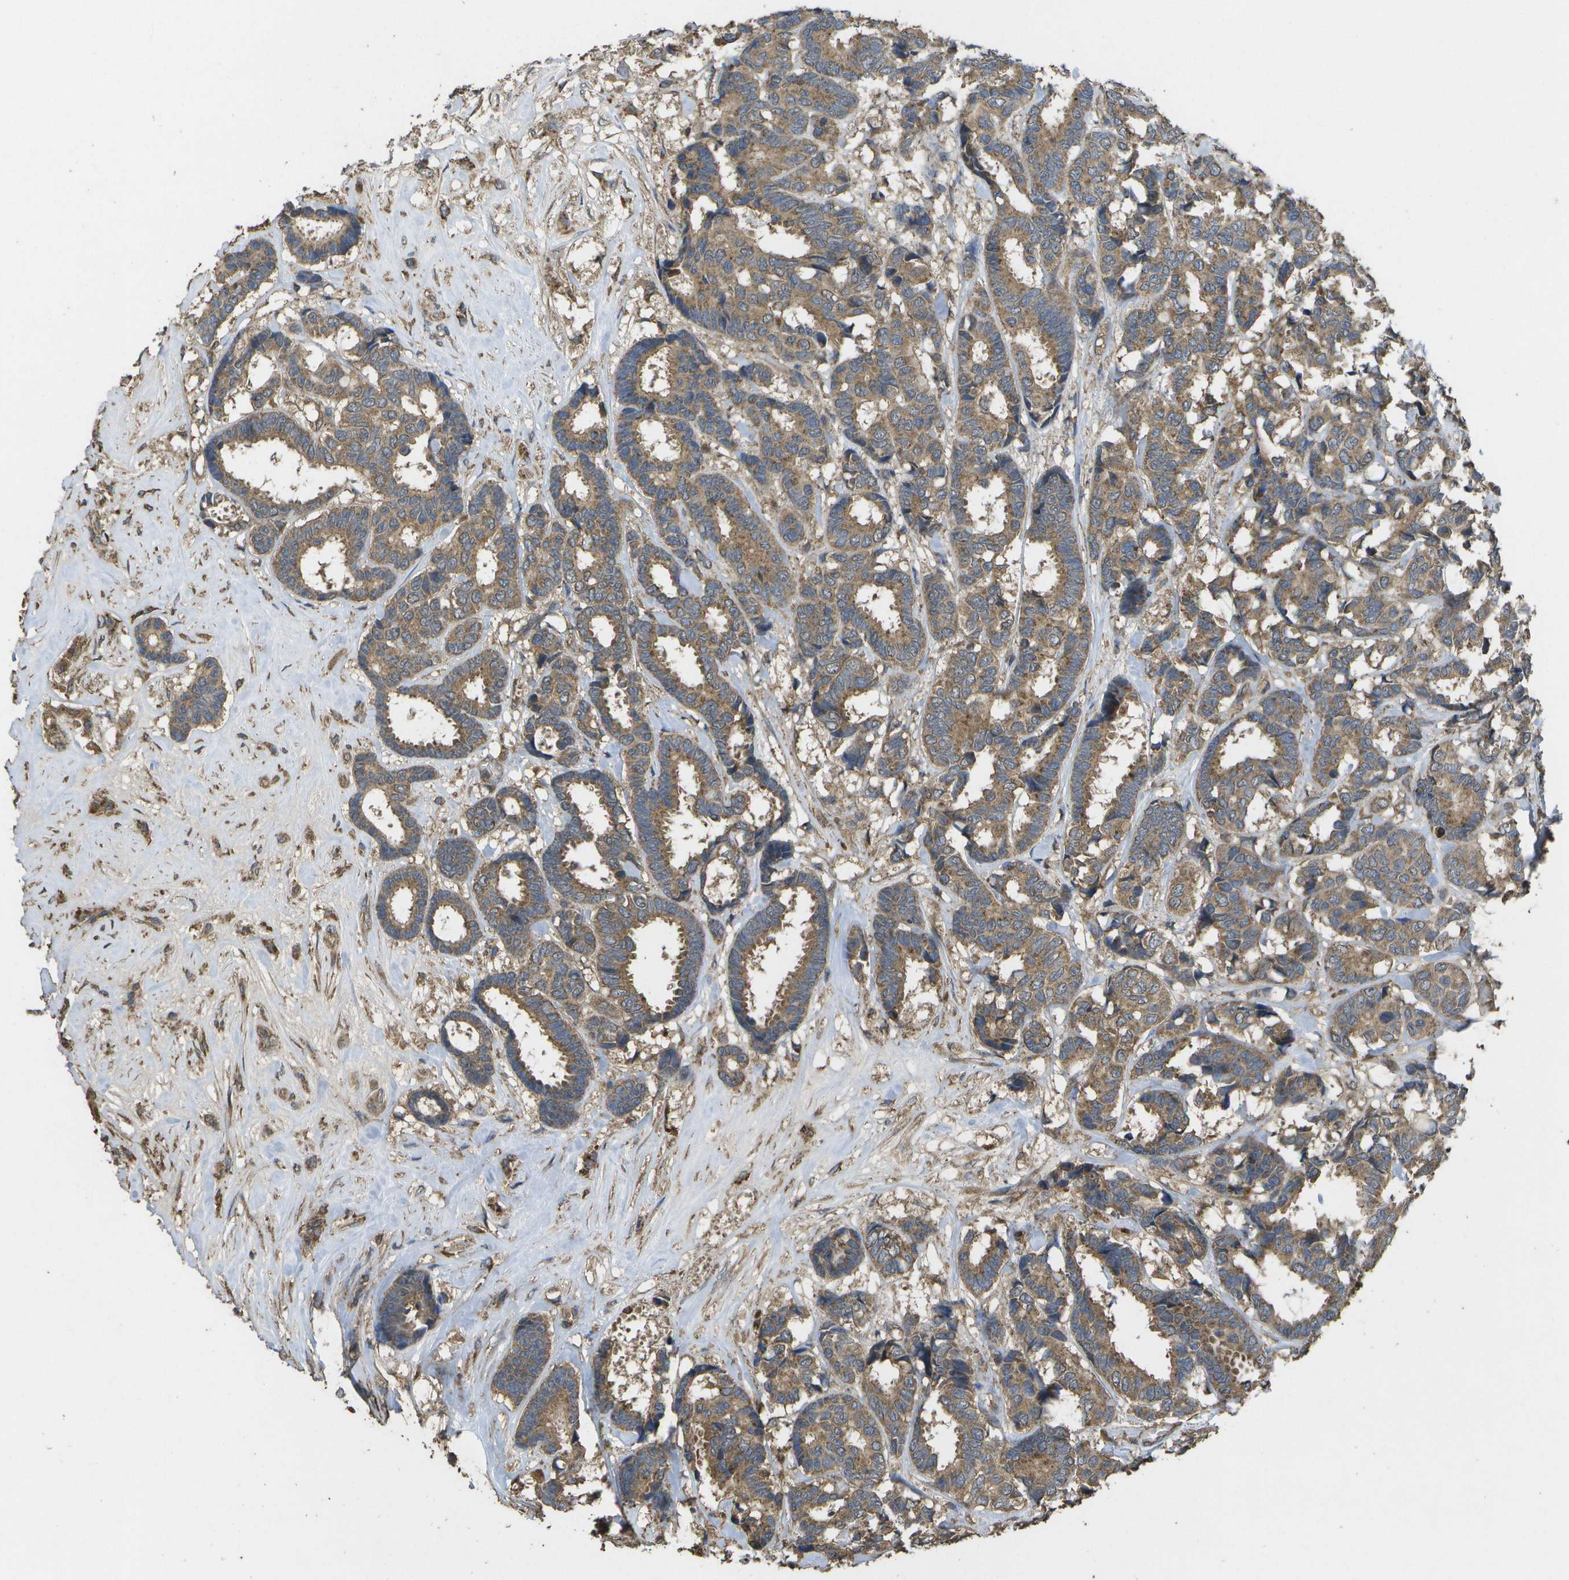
{"staining": {"intensity": "moderate", "quantity": ">75%", "location": "cytoplasmic/membranous"}, "tissue": "breast cancer", "cell_type": "Tumor cells", "image_type": "cancer", "snomed": [{"axis": "morphology", "description": "Duct carcinoma"}, {"axis": "topography", "description": "Breast"}], "caption": "Immunohistochemistry (IHC) (DAB (3,3'-diaminobenzidine)) staining of infiltrating ductal carcinoma (breast) reveals moderate cytoplasmic/membranous protein positivity in about >75% of tumor cells.", "gene": "SACS", "patient": {"sex": "female", "age": 87}}